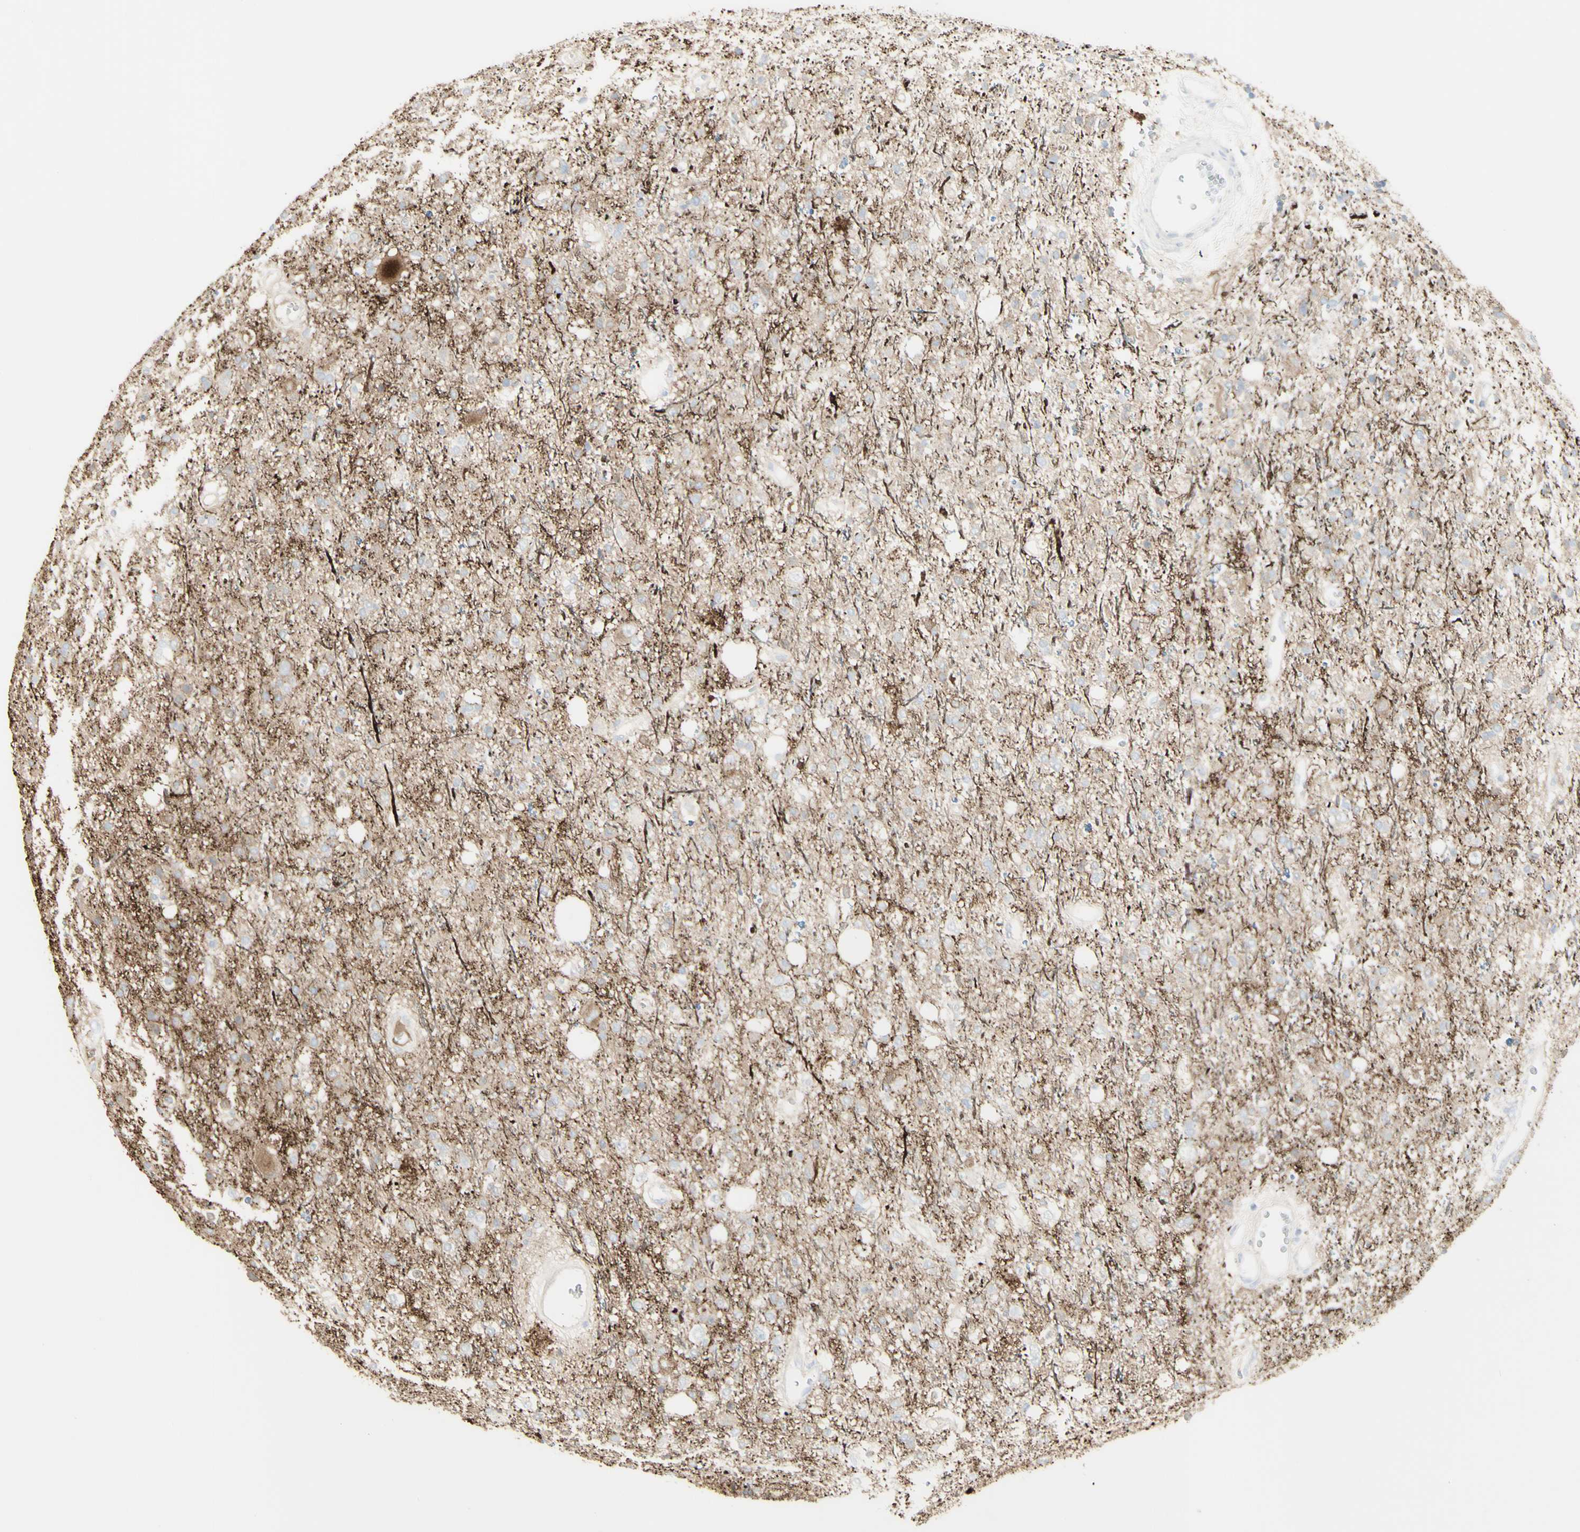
{"staining": {"intensity": "weak", "quantity": ">75%", "location": "cytoplasmic/membranous"}, "tissue": "glioma", "cell_type": "Tumor cells", "image_type": "cancer", "snomed": [{"axis": "morphology", "description": "Glioma, malignant, High grade"}, {"axis": "topography", "description": "Brain"}], "caption": "Immunohistochemistry of malignant glioma (high-grade) shows low levels of weak cytoplasmic/membranous positivity in about >75% of tumor cells.", "gene": "ENSG00000198211", "patient": {"sex": "male", "age": 47}}